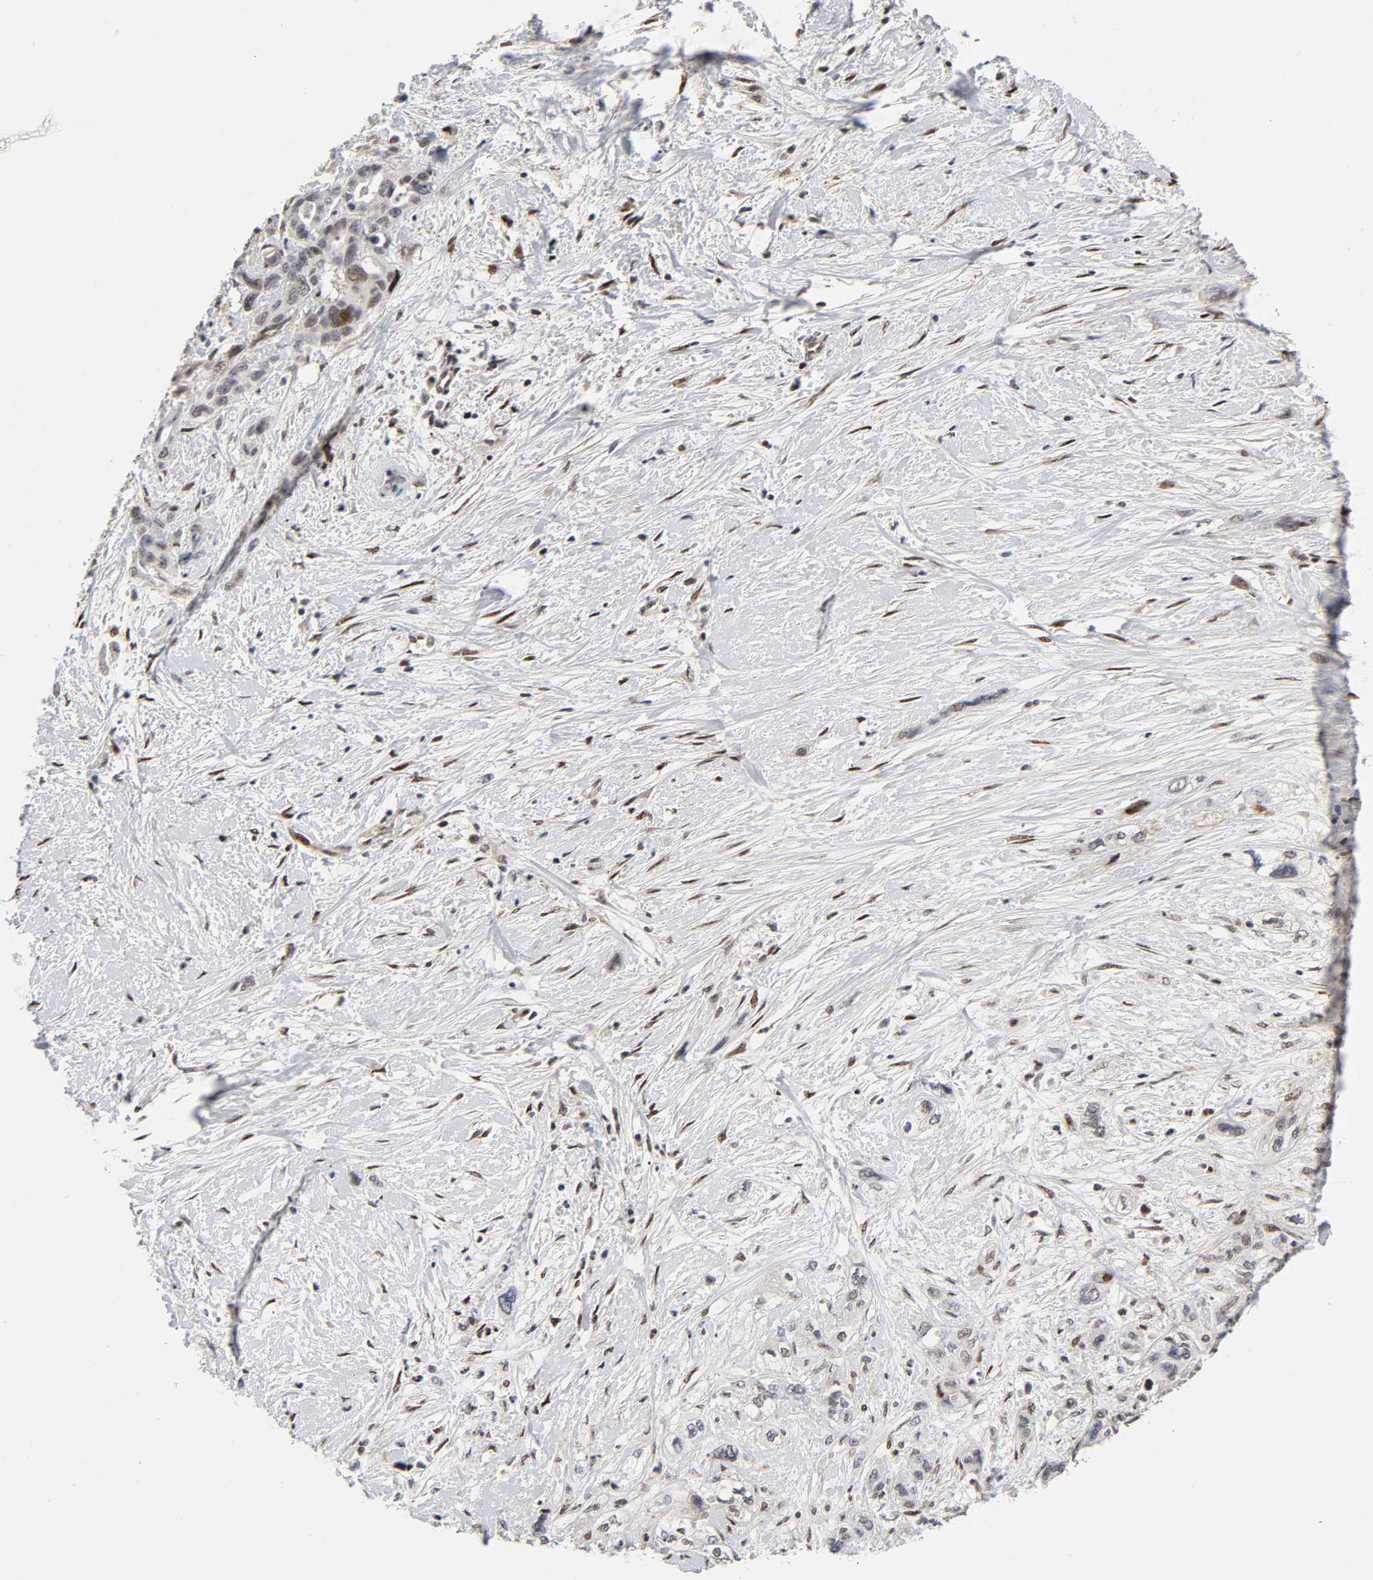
{"staining": {"intensity": "moderate", "quantity": "25%-75%", "location": "nuclear"}, "tissue": "pancreatic cancer", "cell_type": "Tumor cells", "image_type": "cancer", "snomed": [{"axis": "morphology", "description": "Adenocarcinoma, NOS"}, {"axis": "topography", "description": "Pancreas"}], "caption": "Pancreatic cancer stained for a protein (brown) shows moderate nuclear positive positivity in about 25%-75% of tumor cells.", "gene": "STK38", "patient": {"sex": "male", "age": 46}}